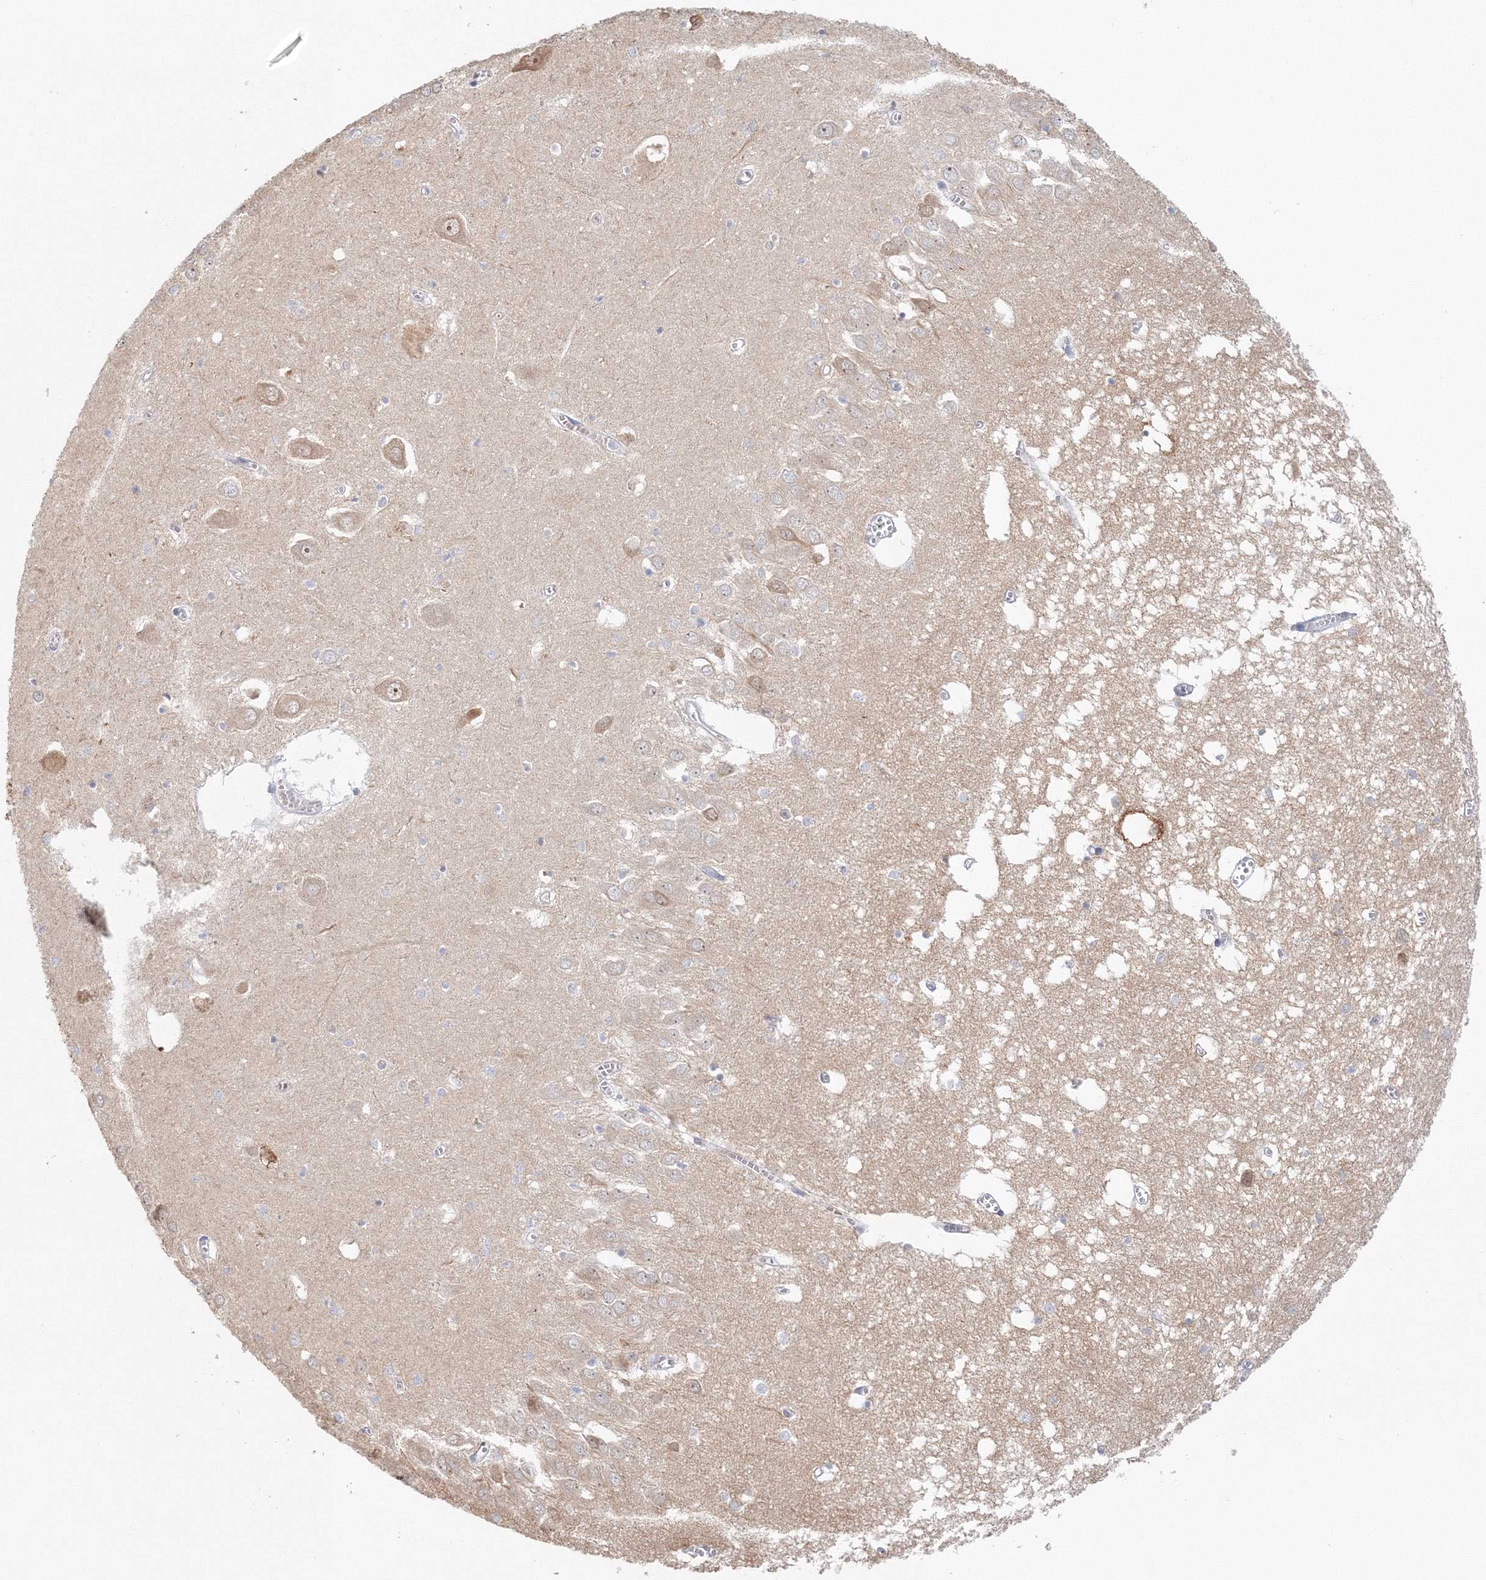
{"staining": {"intensity": "negative", "quantity": "none", "location": "none"}, "tissue": "hippocampus", "cell_type": "Glial cells", "image_type": "normal", "snomed": [{"axis": "morphology", "description": "Normal tissue, NOS"}, {"axis": "topography", "description": "Hippocampus"}], "caption": "Glial cells are negative for brown protein staining in unremarkable hippocampus. (IHC, brightfield microscopy, high magnification).", "gene": "VSIG1", "patient": {"sex": "male", "age": 70}}